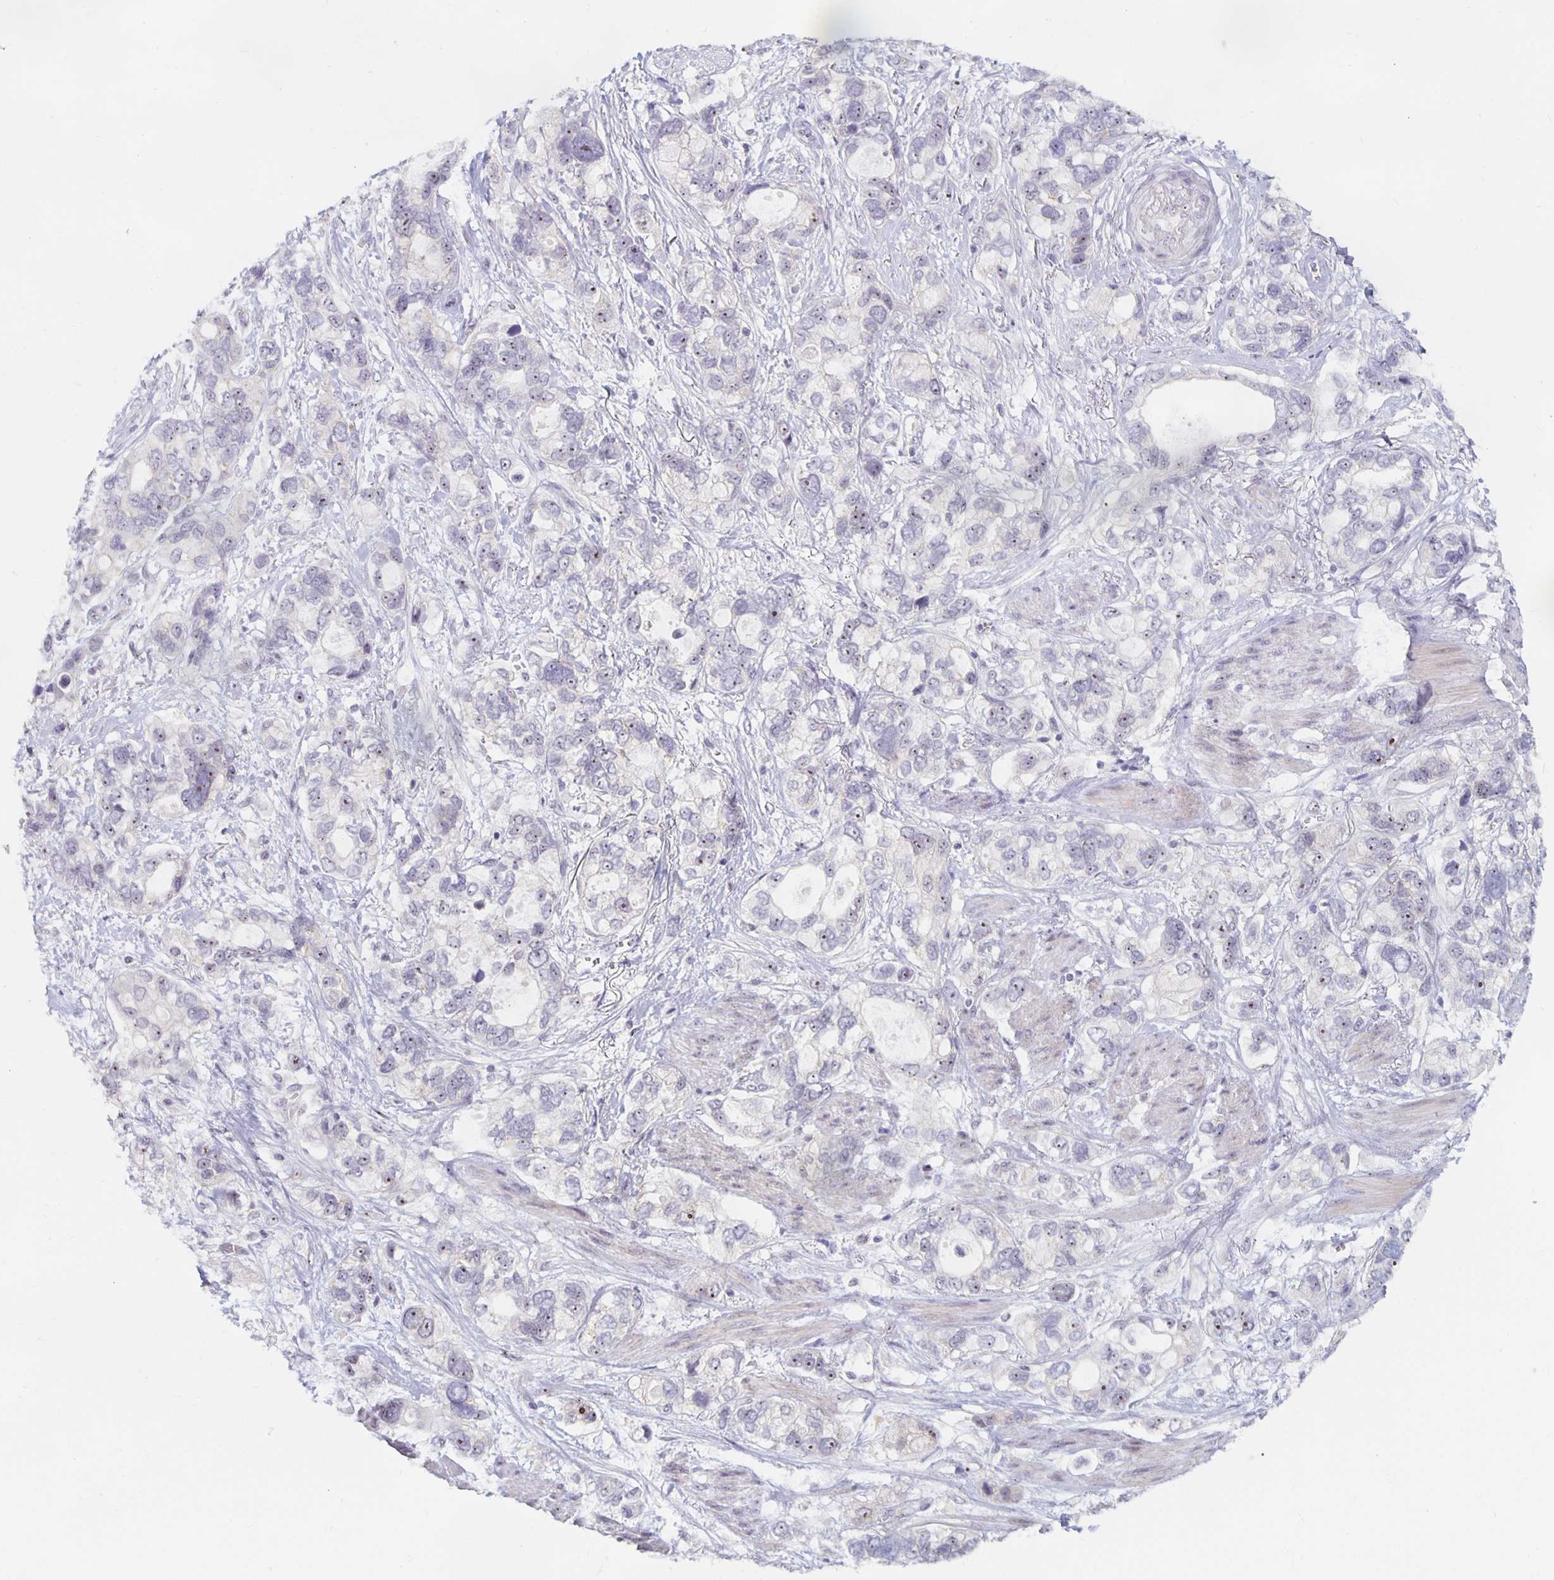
{"staining": {"intensity": "weak", "quantity": "<25%", "location": "nuclear"}, "tissue": "stomach cancer", "cell_type": "Tumor cells", "image_type": "cancer", "snomed": [{"axis": "morphology", "description": "Adenocarcinoma, NOS"}, {"axis": "topography", "description": "Stomach, upper"}], "caption": "Immunohistochemistry (IHC) of human stomach cancer demonstrates no positivity in tumor cells.", "gene": "NUP85", "patient": {"sex": "female", "age": 81}}